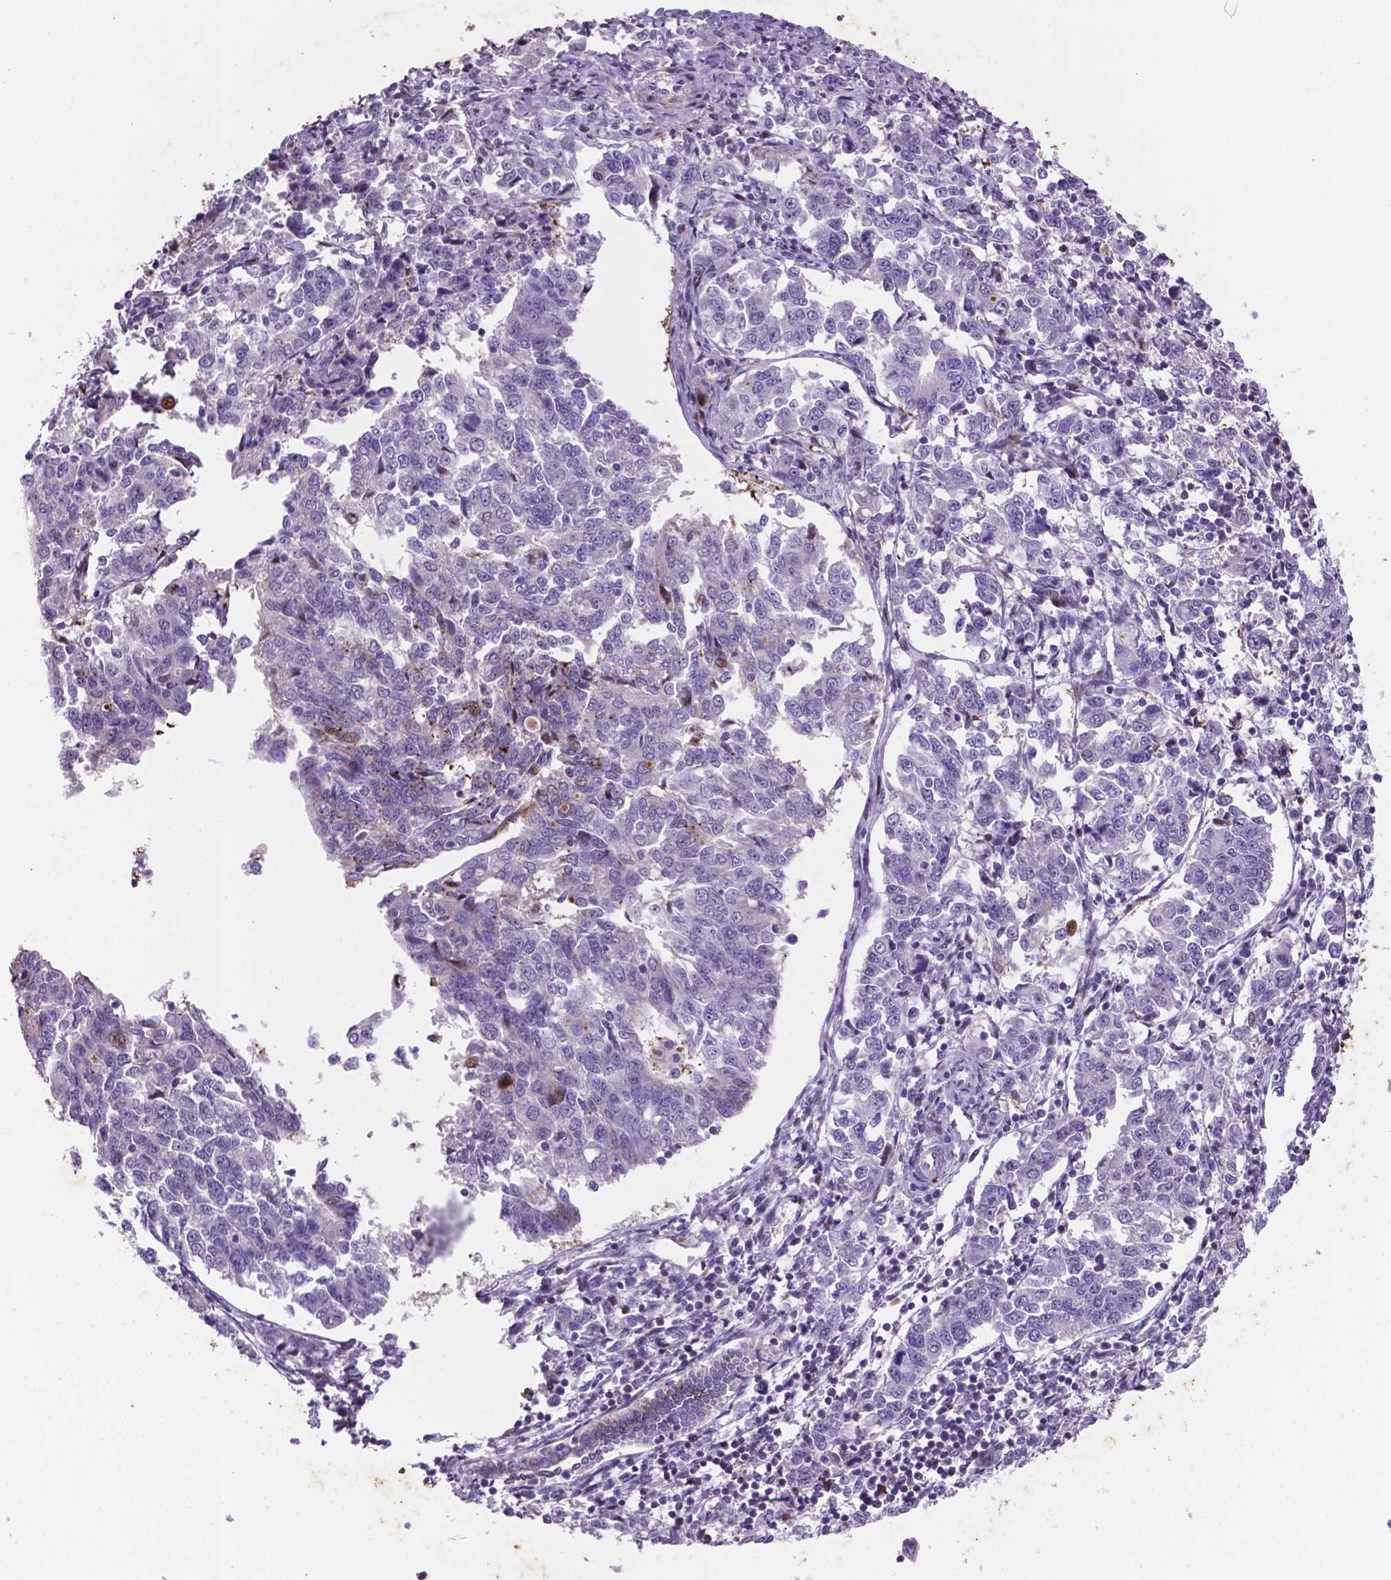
{"staining": {"intensity": "negative", "quantity": "none", "location": "none"}, "tissue": "endometrial cancer", "cell_type": "Tumor cells", "image_type": "cancer", "snomed": [{"axis": "morphology", "description": "Adenocarcinoma, NOS"}, {"axis": "topography", "description": "Endometrium"}], "caption": "Immunohistochemistry micrograph of human adenocarcinoma (endometrial) stained for a protein (brown), which displays no positivity in tumor cells. Nuclei are stained in blue.", "gene": "TM4SF20", "patient": {"sex": "female", "age": 43}}